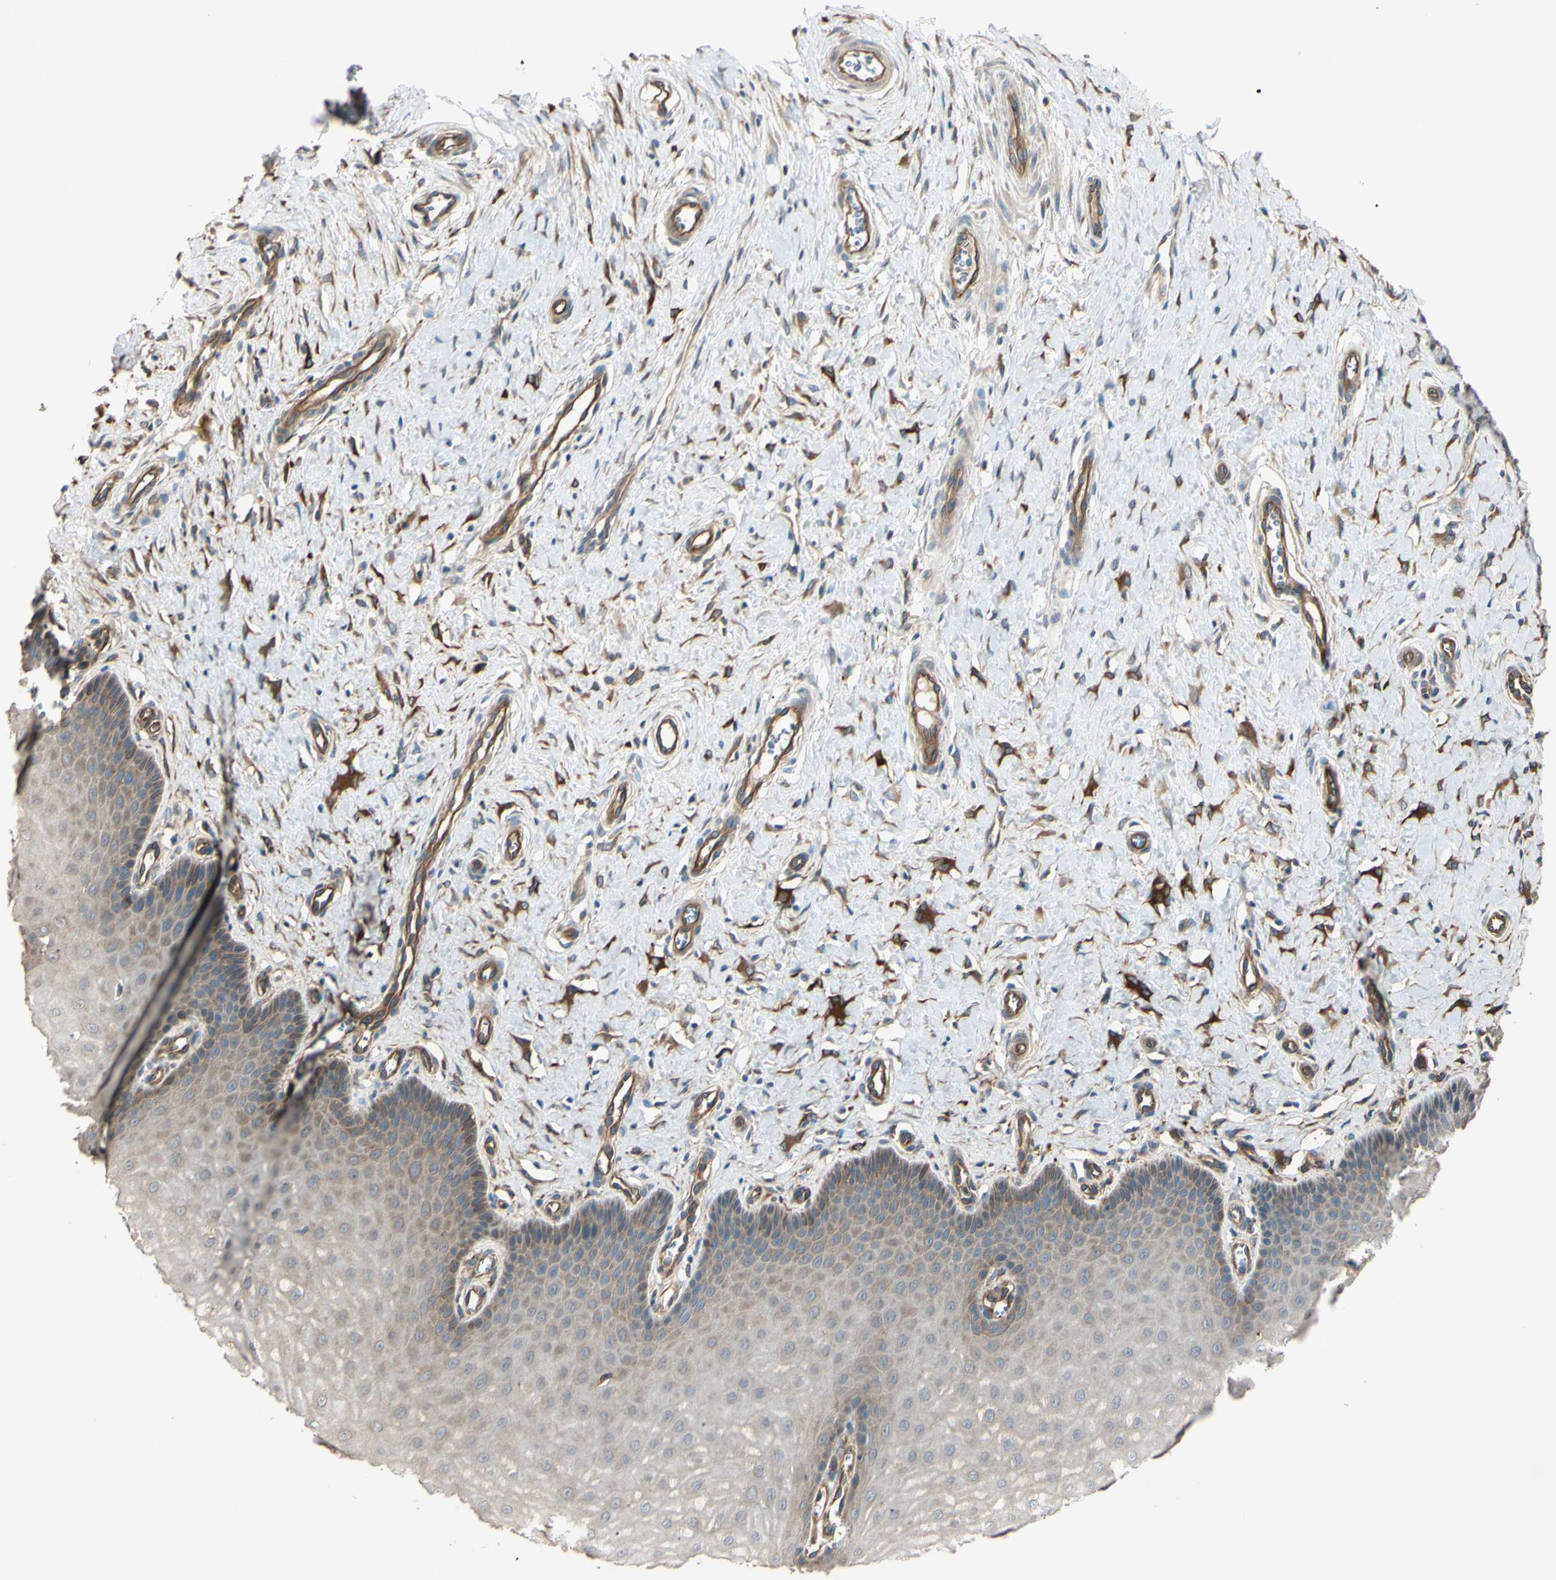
{"staining": {"intensity": "moderate", "quantity": ">75%", "location": "cytoplasmic/membranous"}, "tissue": "cervix", "cell_type": "Glandular cells", "image_type": "normal", "snomed": [{"axis": "morphology", "description": "Normal tissue, NOS"}, {"axis": "topography", "description": "Cervix"}], "caption": "Immunohistochemistry histopathology image of unremarkable cervix: human cervix stained using immunohistochemistry exhibits medium levels of moderate protein expression localized specifically in the cytoplasmic/membranous of glandular cells, appearing as a cytoplasmic/membranous brown color.", "gene": "PTPN12", "patient": {"sex": "female", "age": 55}}